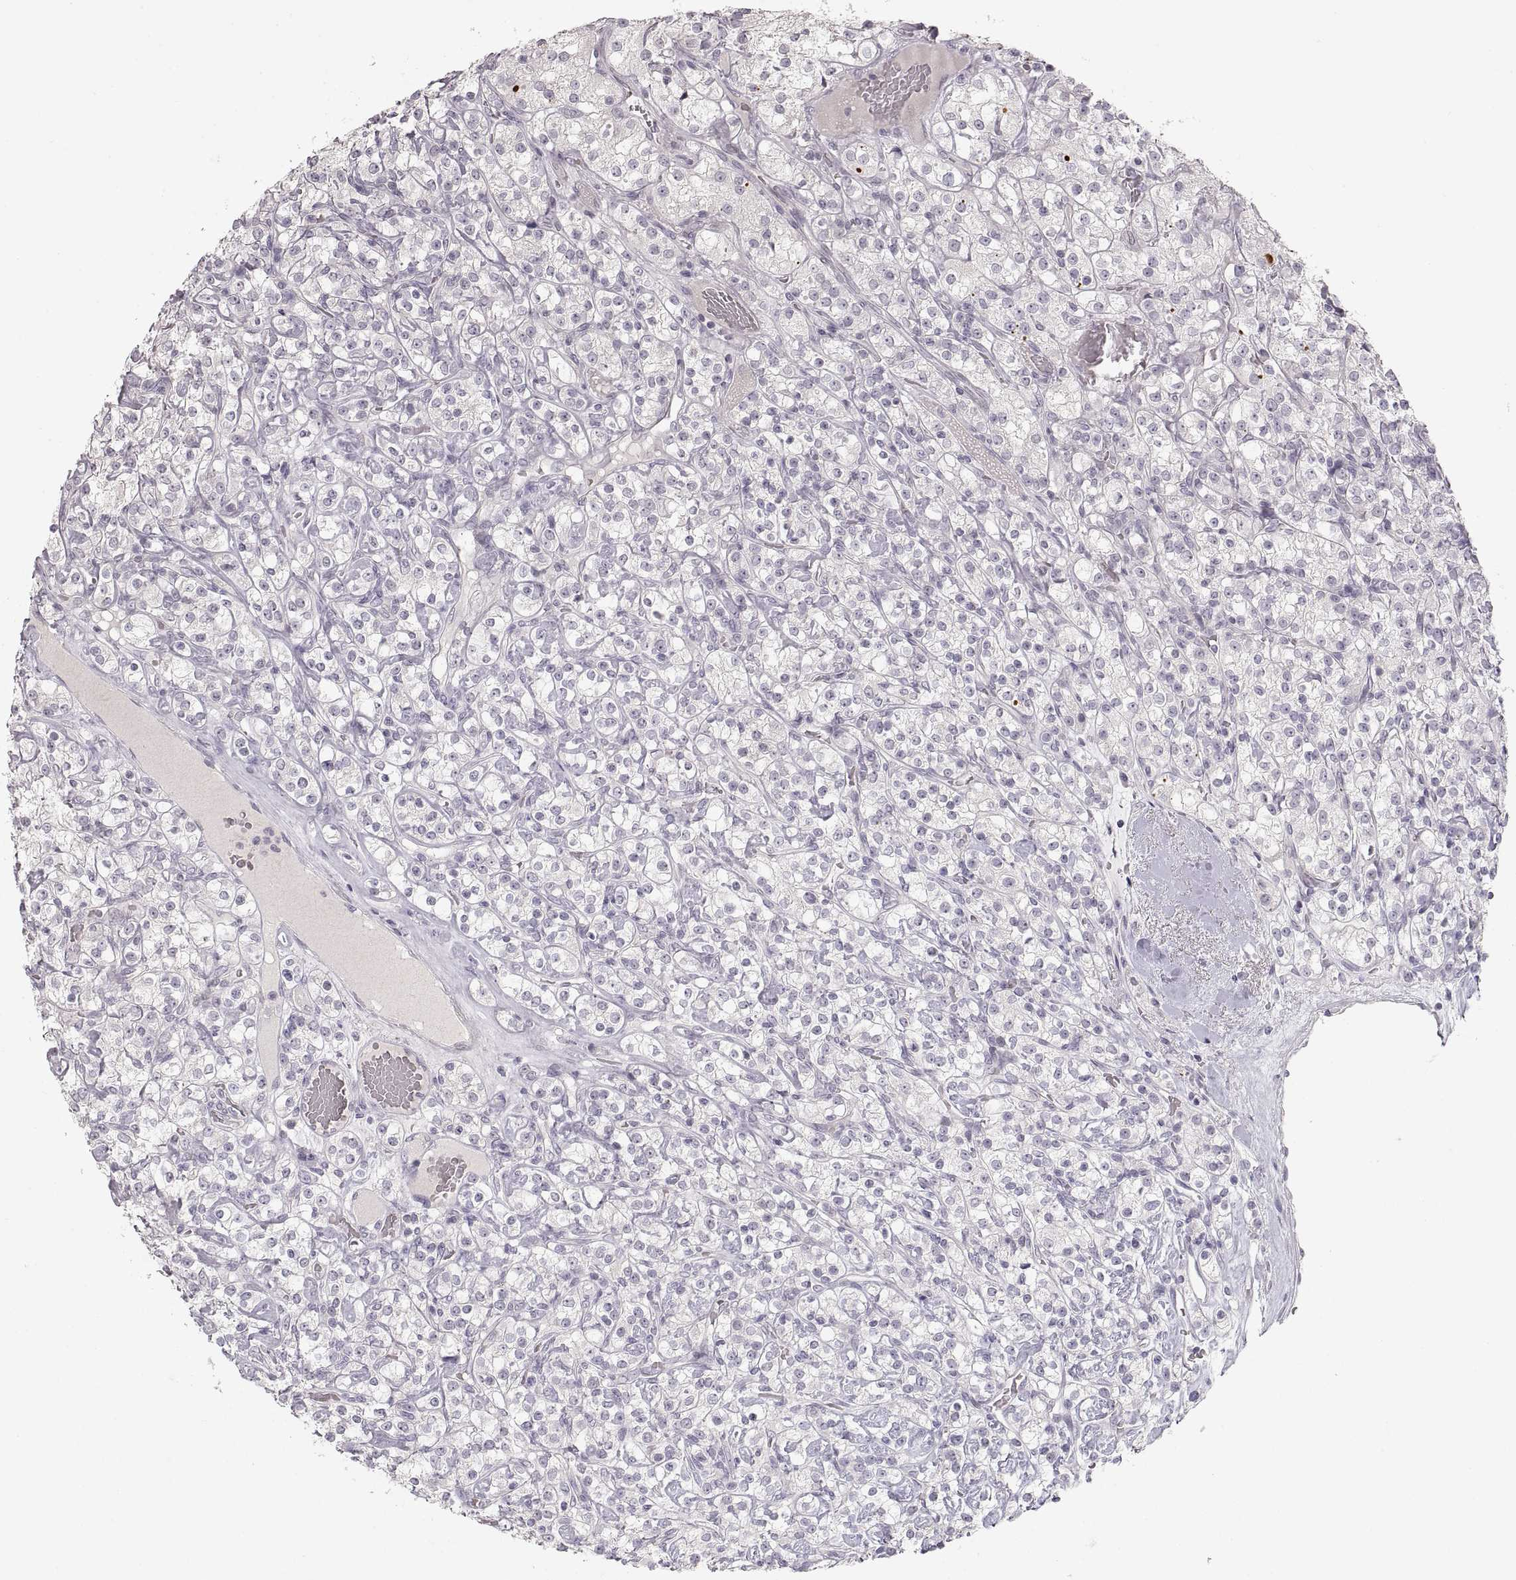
{"staining": {"intensity": "negative", "quantity": "none", "location": "none"}, "tissue": "renal cancer", "cell_type": "Tumor cells", "image_type": "cancer", "snomed": [{"axis": "morphology", "description": "Adenocarcinoma, NOS"}, {"axis": "topography", "description": "Kidney"}], "caption": "There is no significant positivity in tumor cells of adenocarcinoma (renal). Nuclei are stained in blue.", "gene": "PCSK2", "patient": {"sex": "male", "age": 77}}